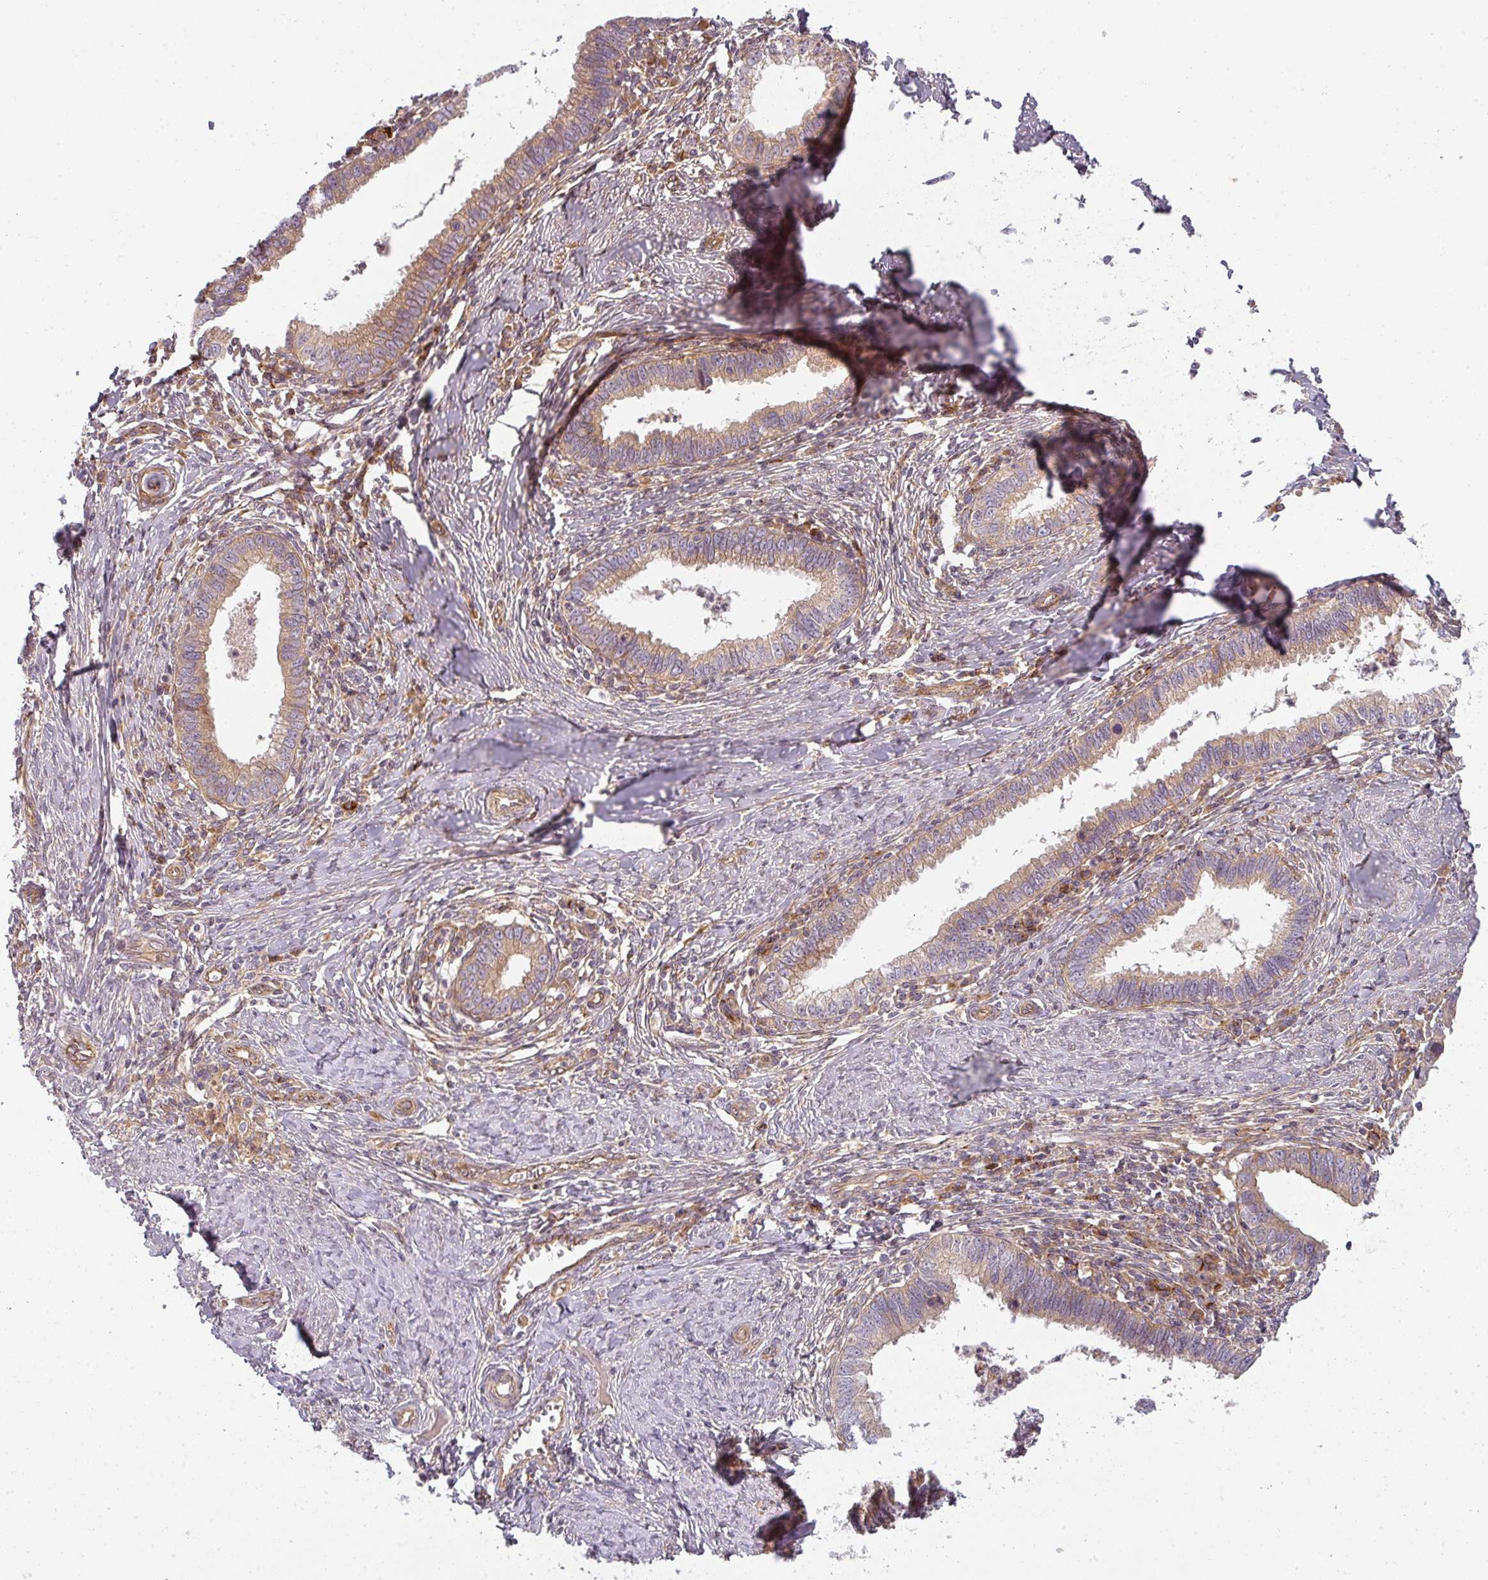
{"staining": {"intensity": "weak", "quantity": "25%-75%", "location": "cytoplasmic/membranous"}, "tissue": "cervical cancer", "cell_type": "Tumor cells", "image_type": "cancer", "snomed": [{"axis": "morphology", "description": "Adenocarcinoma, NOS"}, {"axis": "topography", "description": "Cervix"}], "caption": "Immunohistochemistry micrograph of human cervical adenocarcinoma stained for a protein (brown), which exhibits low levels of weak cytoplasmic/membranous positivity in about 25%-75% of tumor cells.", "gene": "CNOT1", "patient": {"sex": "female", "age": 36}}